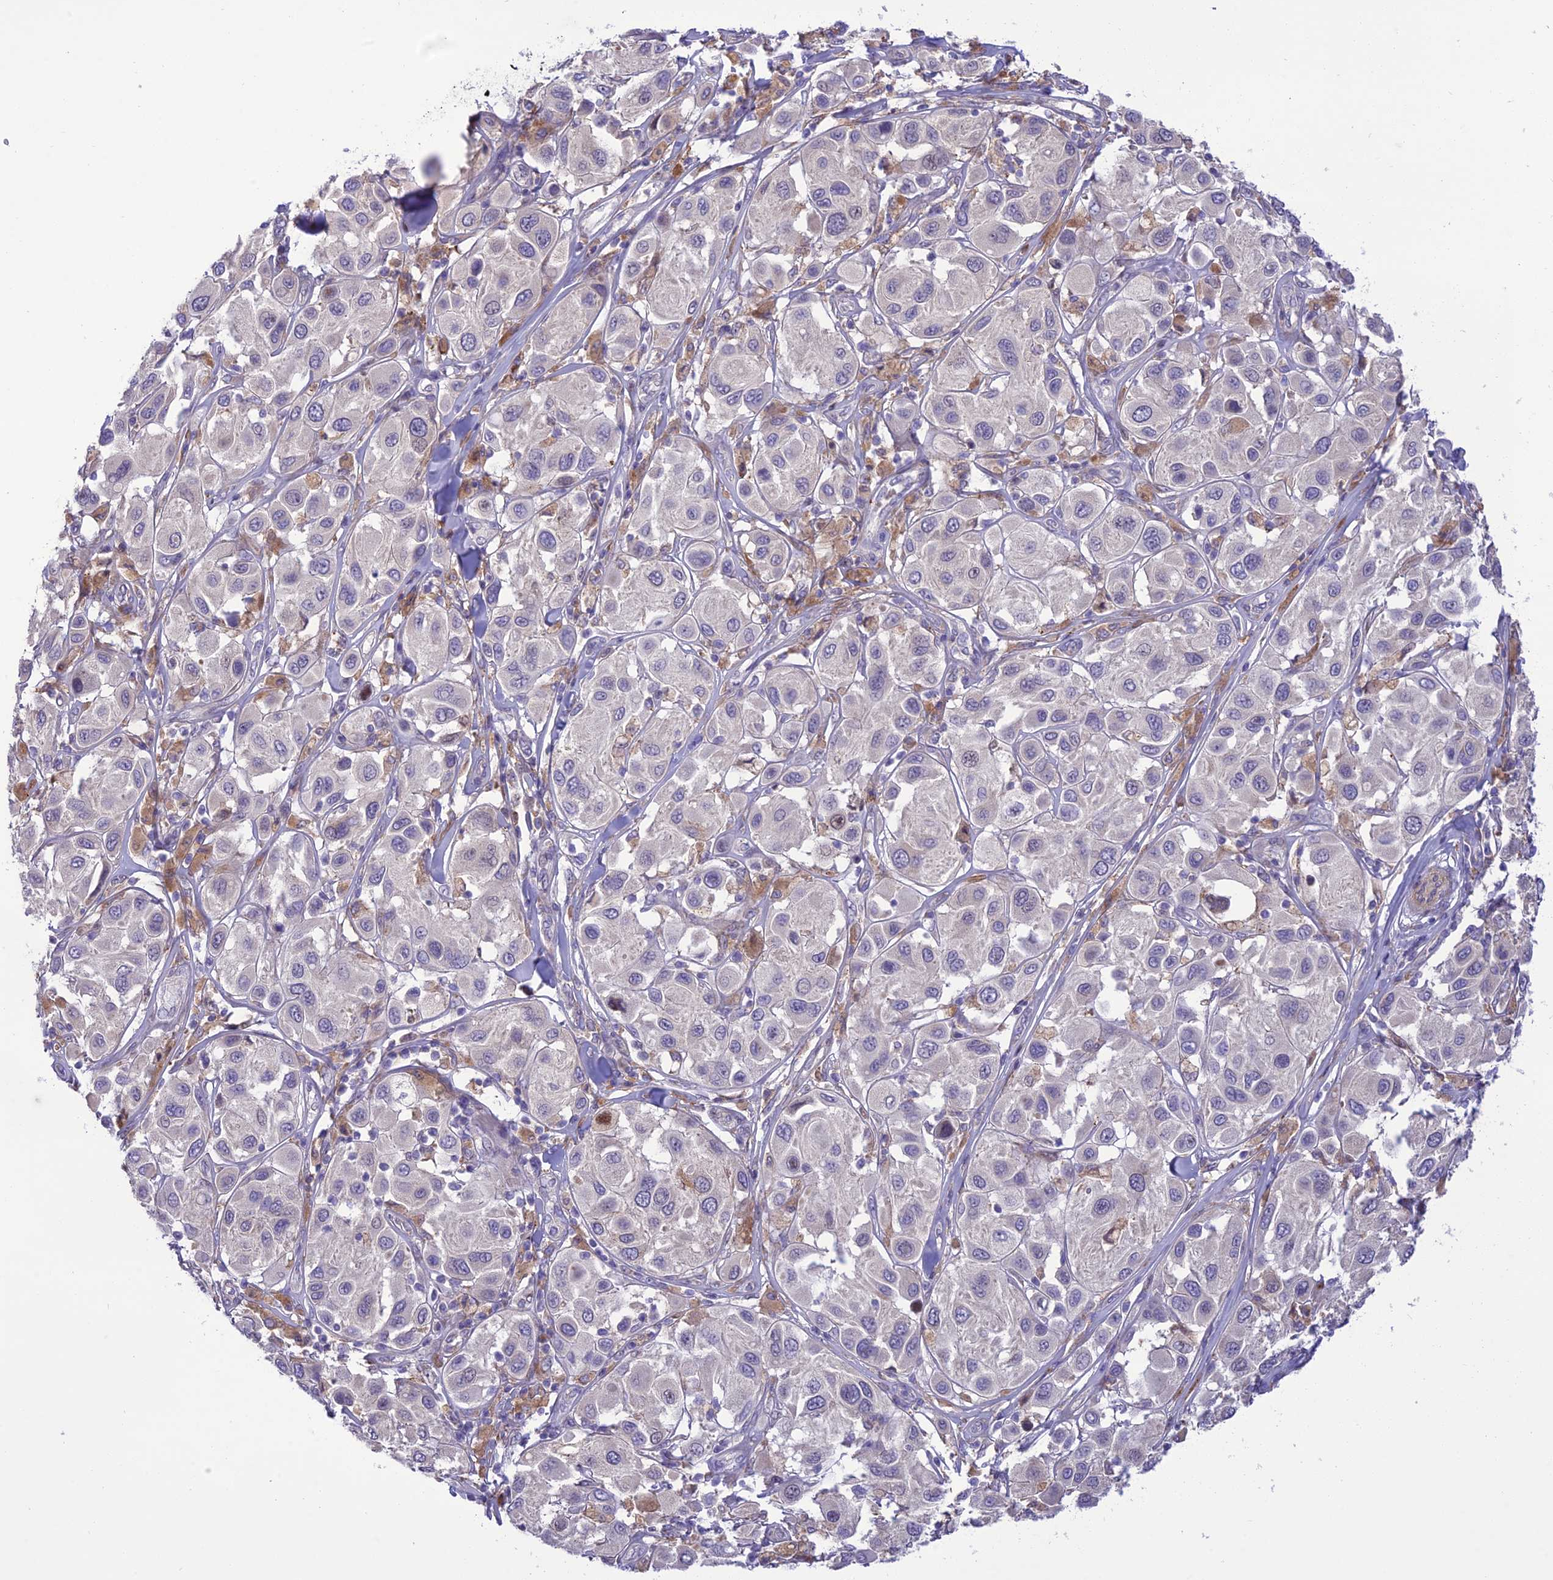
{"staining": {"intensity": "negative", "quantity": "none", "location": "none"}, "tissue": "melanoma", "cell_type": "Tumor cells", "image_type": "cancer", "snomed": [{"axis": "morphology", "description": "Malignant melanoma, Metastatic site"}, {"axis": "topography", "description": "Skin"}], "caption": "Tumor cells are negative for protein expression in human melanoma.", "gene": "JMY", "patient": {"sex": "male", "age": 41}}